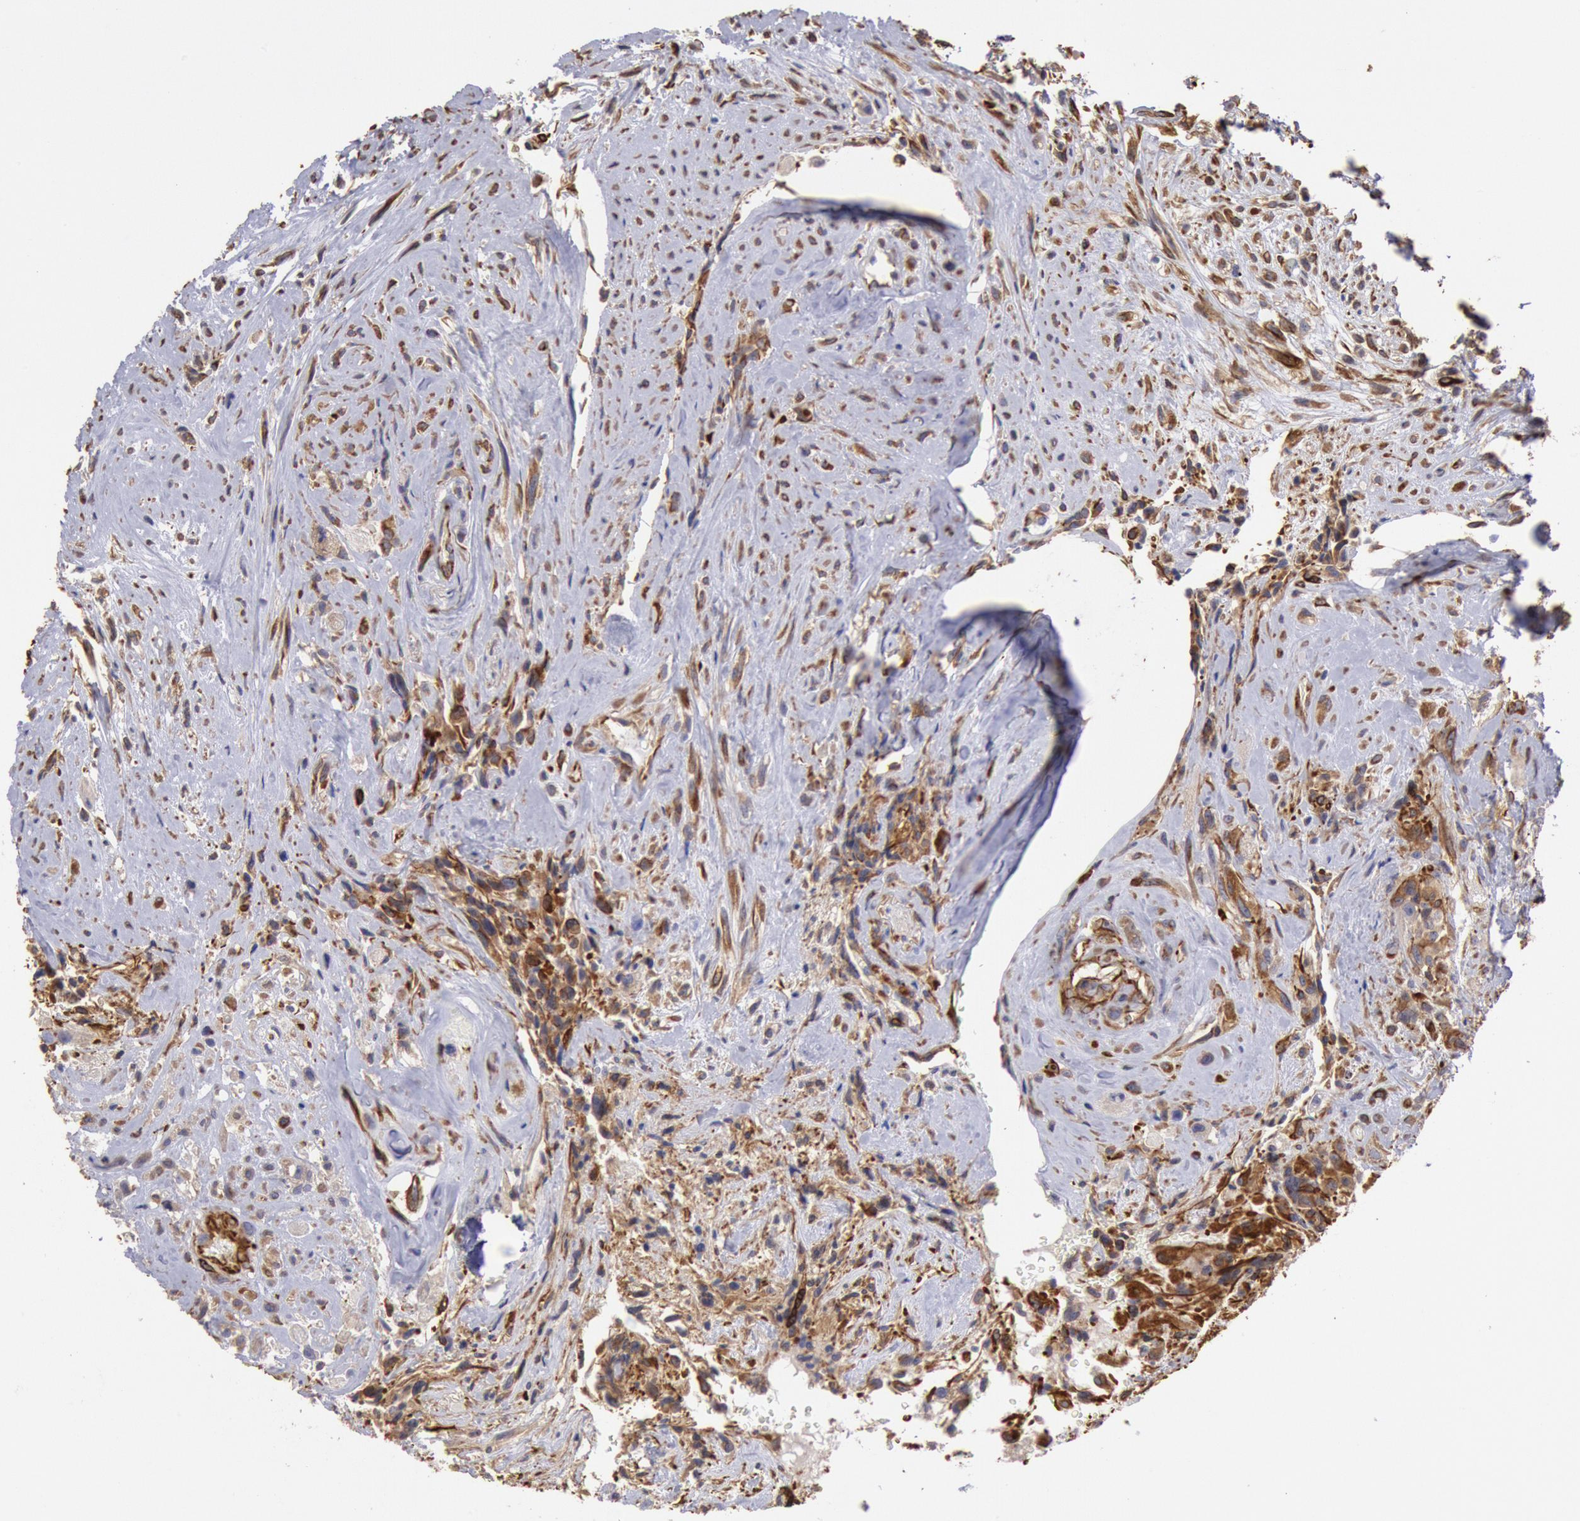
{"staining": {"intensity": "moderate", "quantity": "25%-75%", "location": "cytoplasmic/membranous"}, "tissue": "glioma", "cell_type": "Tumor cells", "image_type": "cancer", "snomed": [{"axis": "morphology", "description": "Glioma, malignant, High grade"}, {"axis": "topography", "description": "Brain"}], "caption": "The immunohistochemical stain labels moderate cytoplasmic/membranous expression in tumor cells of malignant glioma (high-grade) tissue.", "gene": "RNF139", "patient": {"sex": "male", "age": 48}}